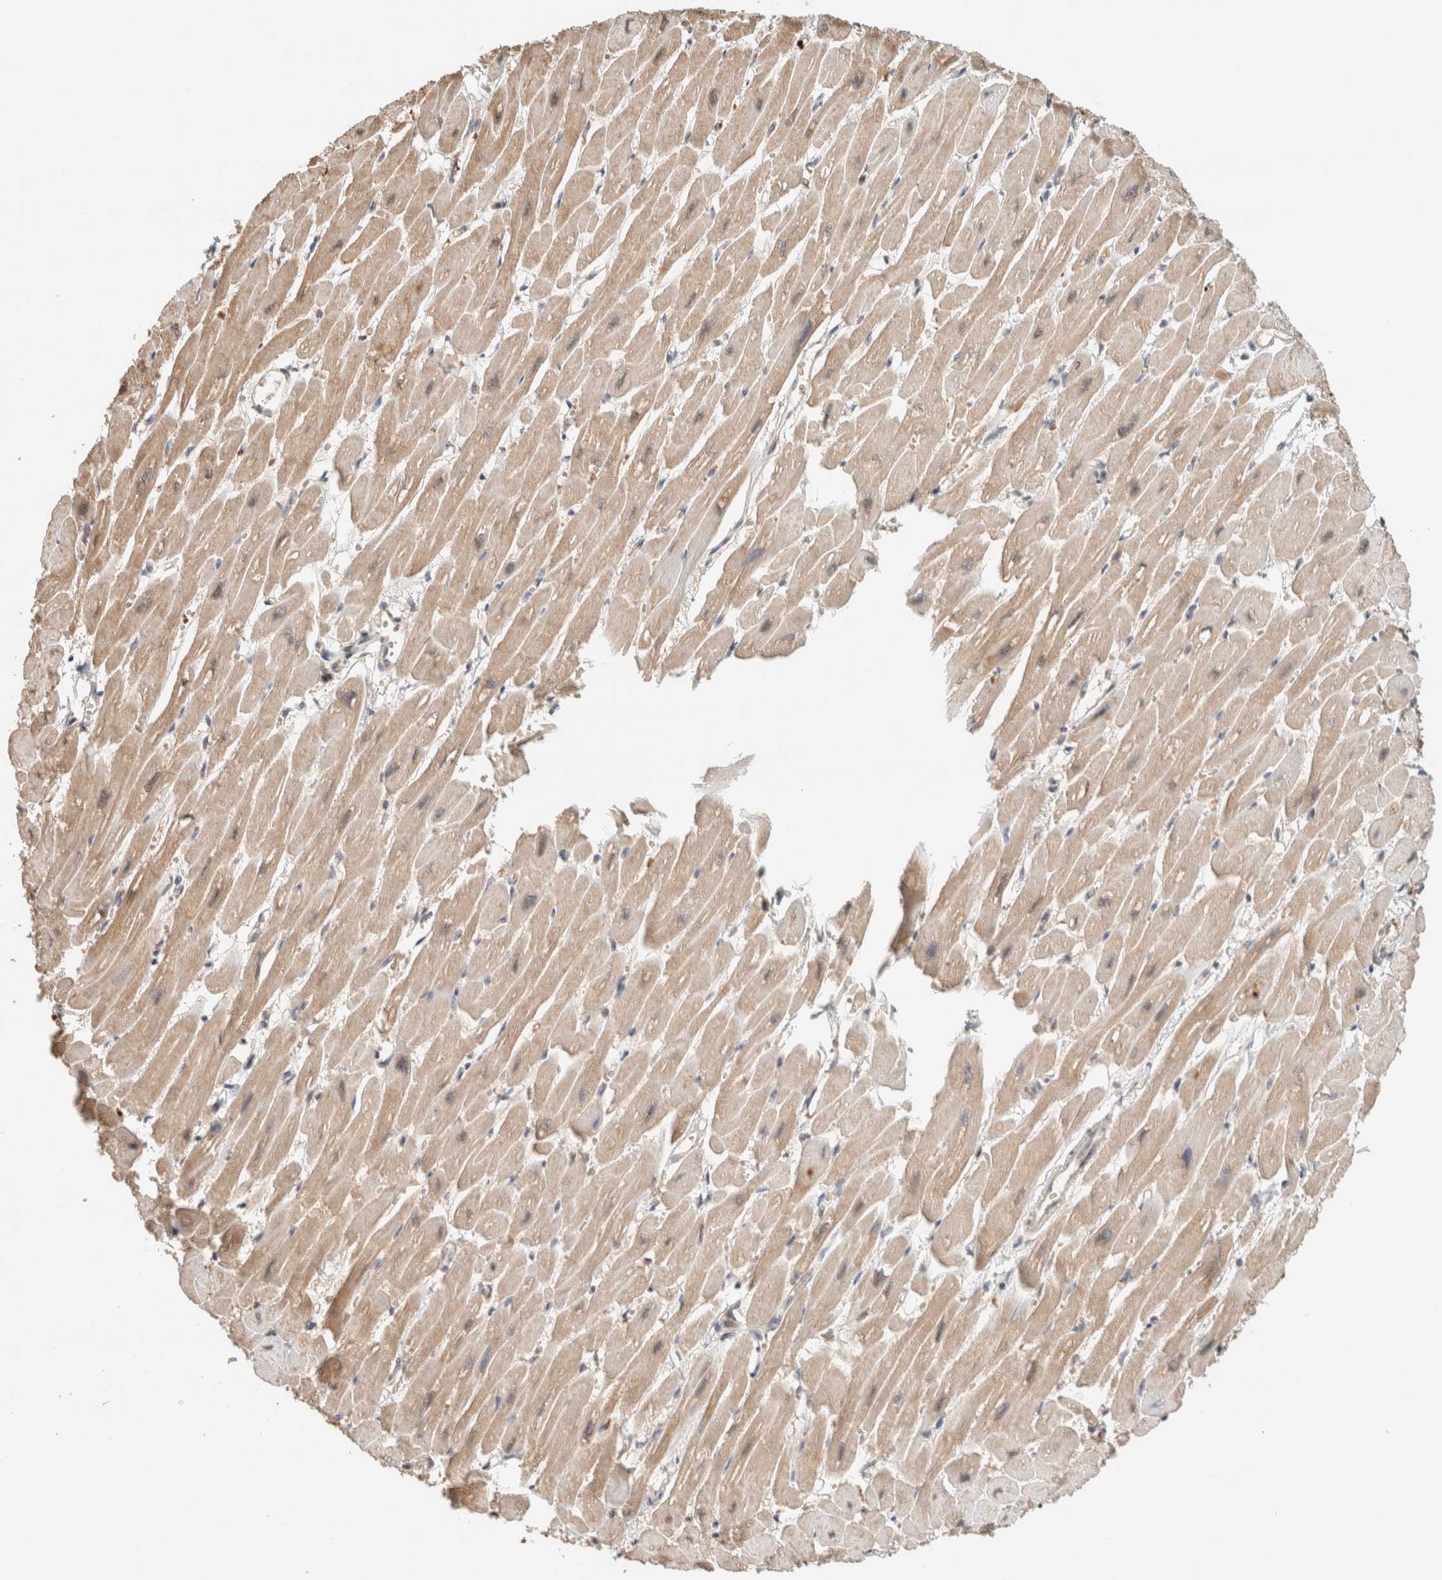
{"staining": {"intensity": "moderate", "quantity": ">75%", "location": "cytoplasmic/membranous"}, "tissue": "heart muscle", "cell_type": "Cardiomyocytes", "image_type": "normal", "snomed": [{"axis": "morphology", "description": "Normal tissue, NOS"}, {"axis": "topography", "description": "Heart"}], "caption": "The immunohistochemical stain highlights moderate cytoplasmic/membranous expression in cardiomyocytes of benign heart muscle. (DAB IHC with brightfield microscopy, high magnification).", "gene": "CA13", "patient": {"sex": "female", "age": 54}}